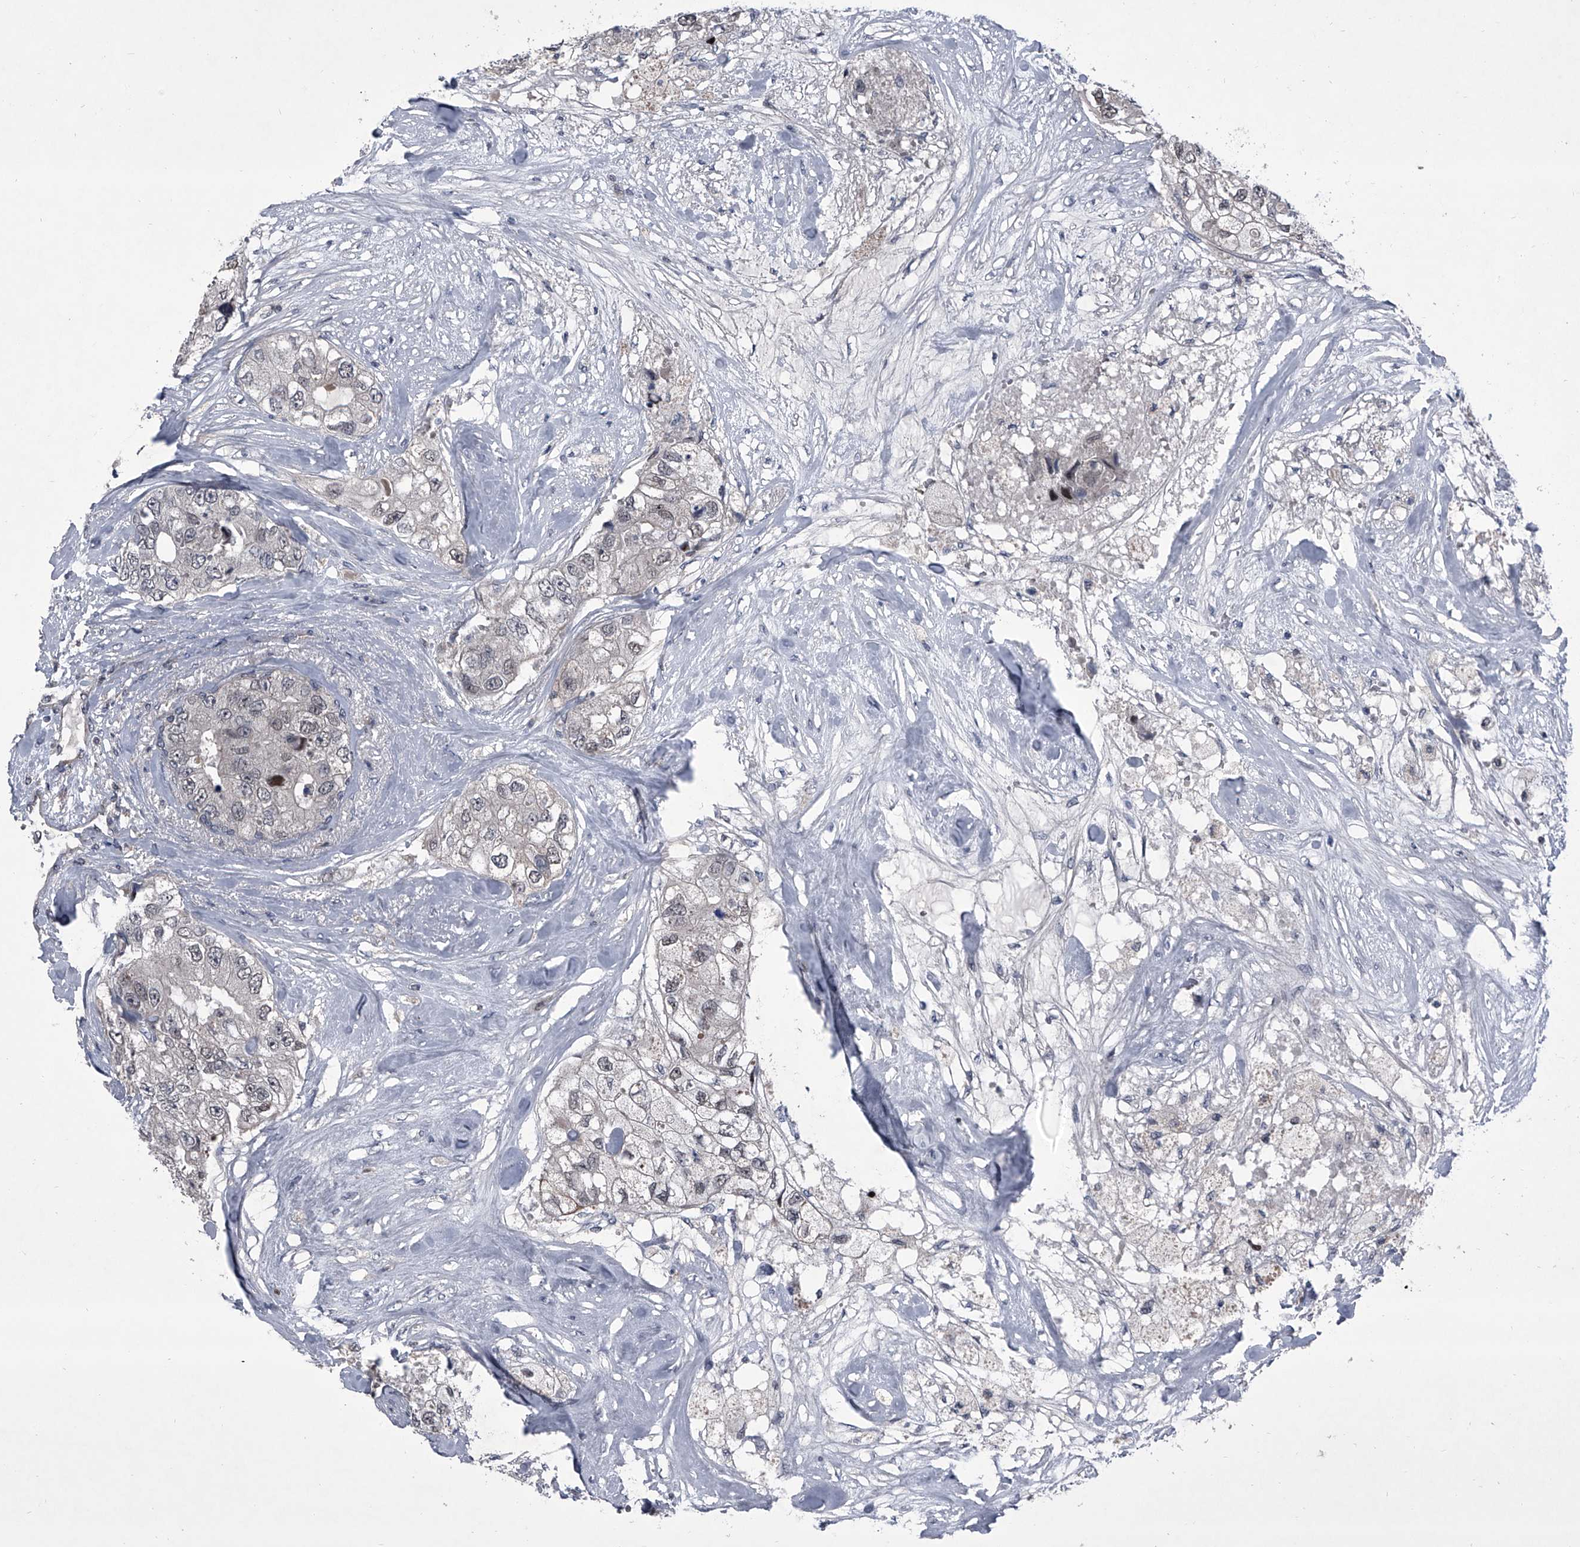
{"staining": {"intensity": "negative", "quantity": "none", "location": "none"}, "tissue": "breast cancer", "cell_type": "Tumor cells", "image_type": "cancer", "snomed": [{"axis": "morphology", "description": "Duct carcinoma"}, {"axis": "topography", "description": "Breast"}], "caption": "This is a image of immunohistochemistry staining of breast cancer (intraductal carcinoma), which shows no positivity in tumor cells. Nuclei are stained in blue.", "gene": "ELK4", "patient": {"sex": "female", "age": 62}}